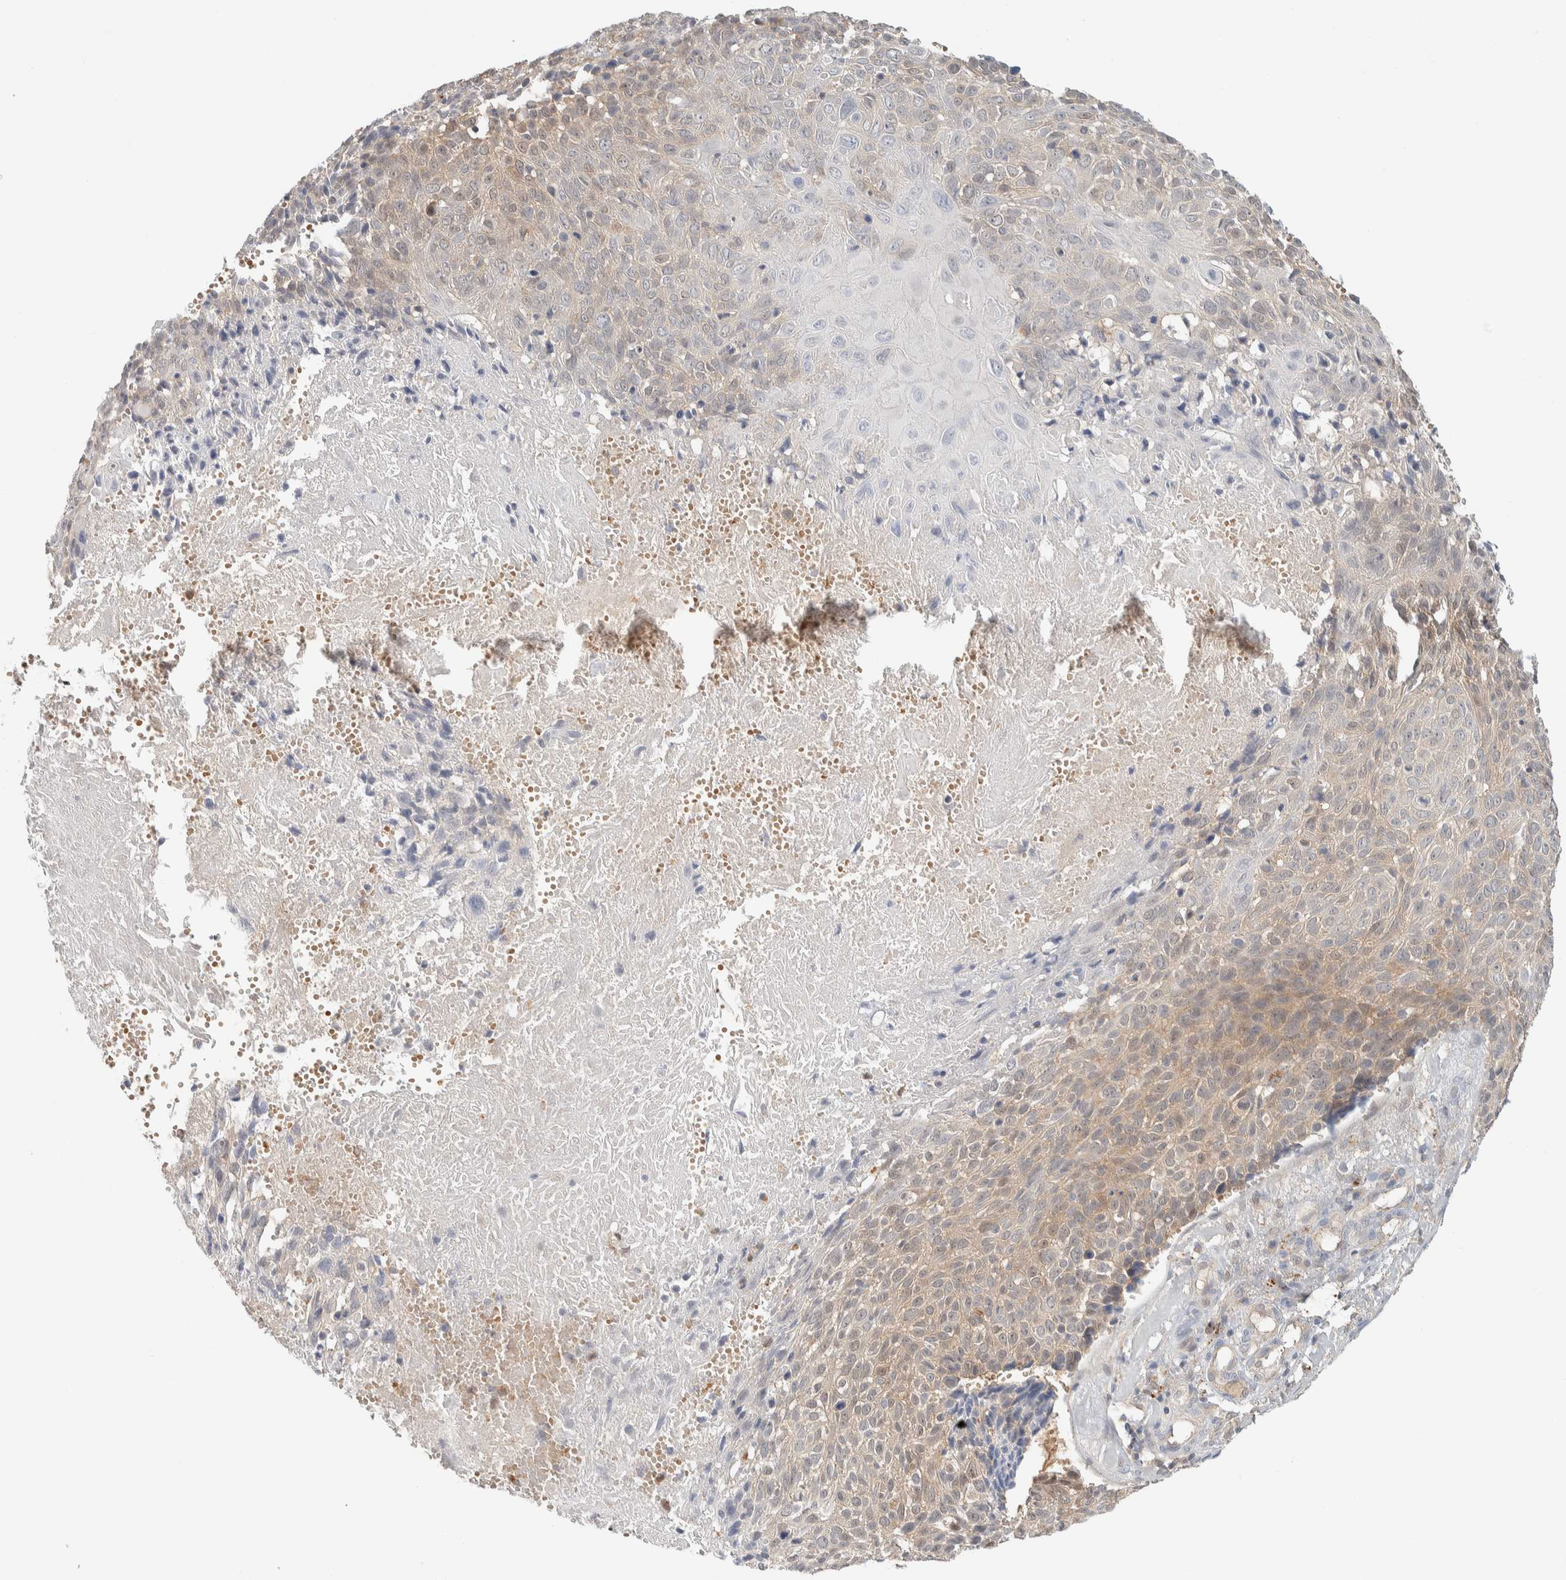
{"staining": {"intensity": "moderate", "quantity": ">75%", "location": "cytoplasmic/membranous"}, "tissue": "cervical cancer", "cell_type": "Tumor cells", "image_type": "cancer", "snomed": [{"axis": "morphology", "description": "Squamous cell carcinoma, NOS"}, {"axis": "topography", "description": "Cervix"}], "caption": "Tumor cells reveal medium levels of moderate cytoplasmic/membranous expression in approximately >75% of cells in human cervical squamous cell carcinoma.", "gene": "GCLM", "patient": {"sex": "female", "age": 74}}